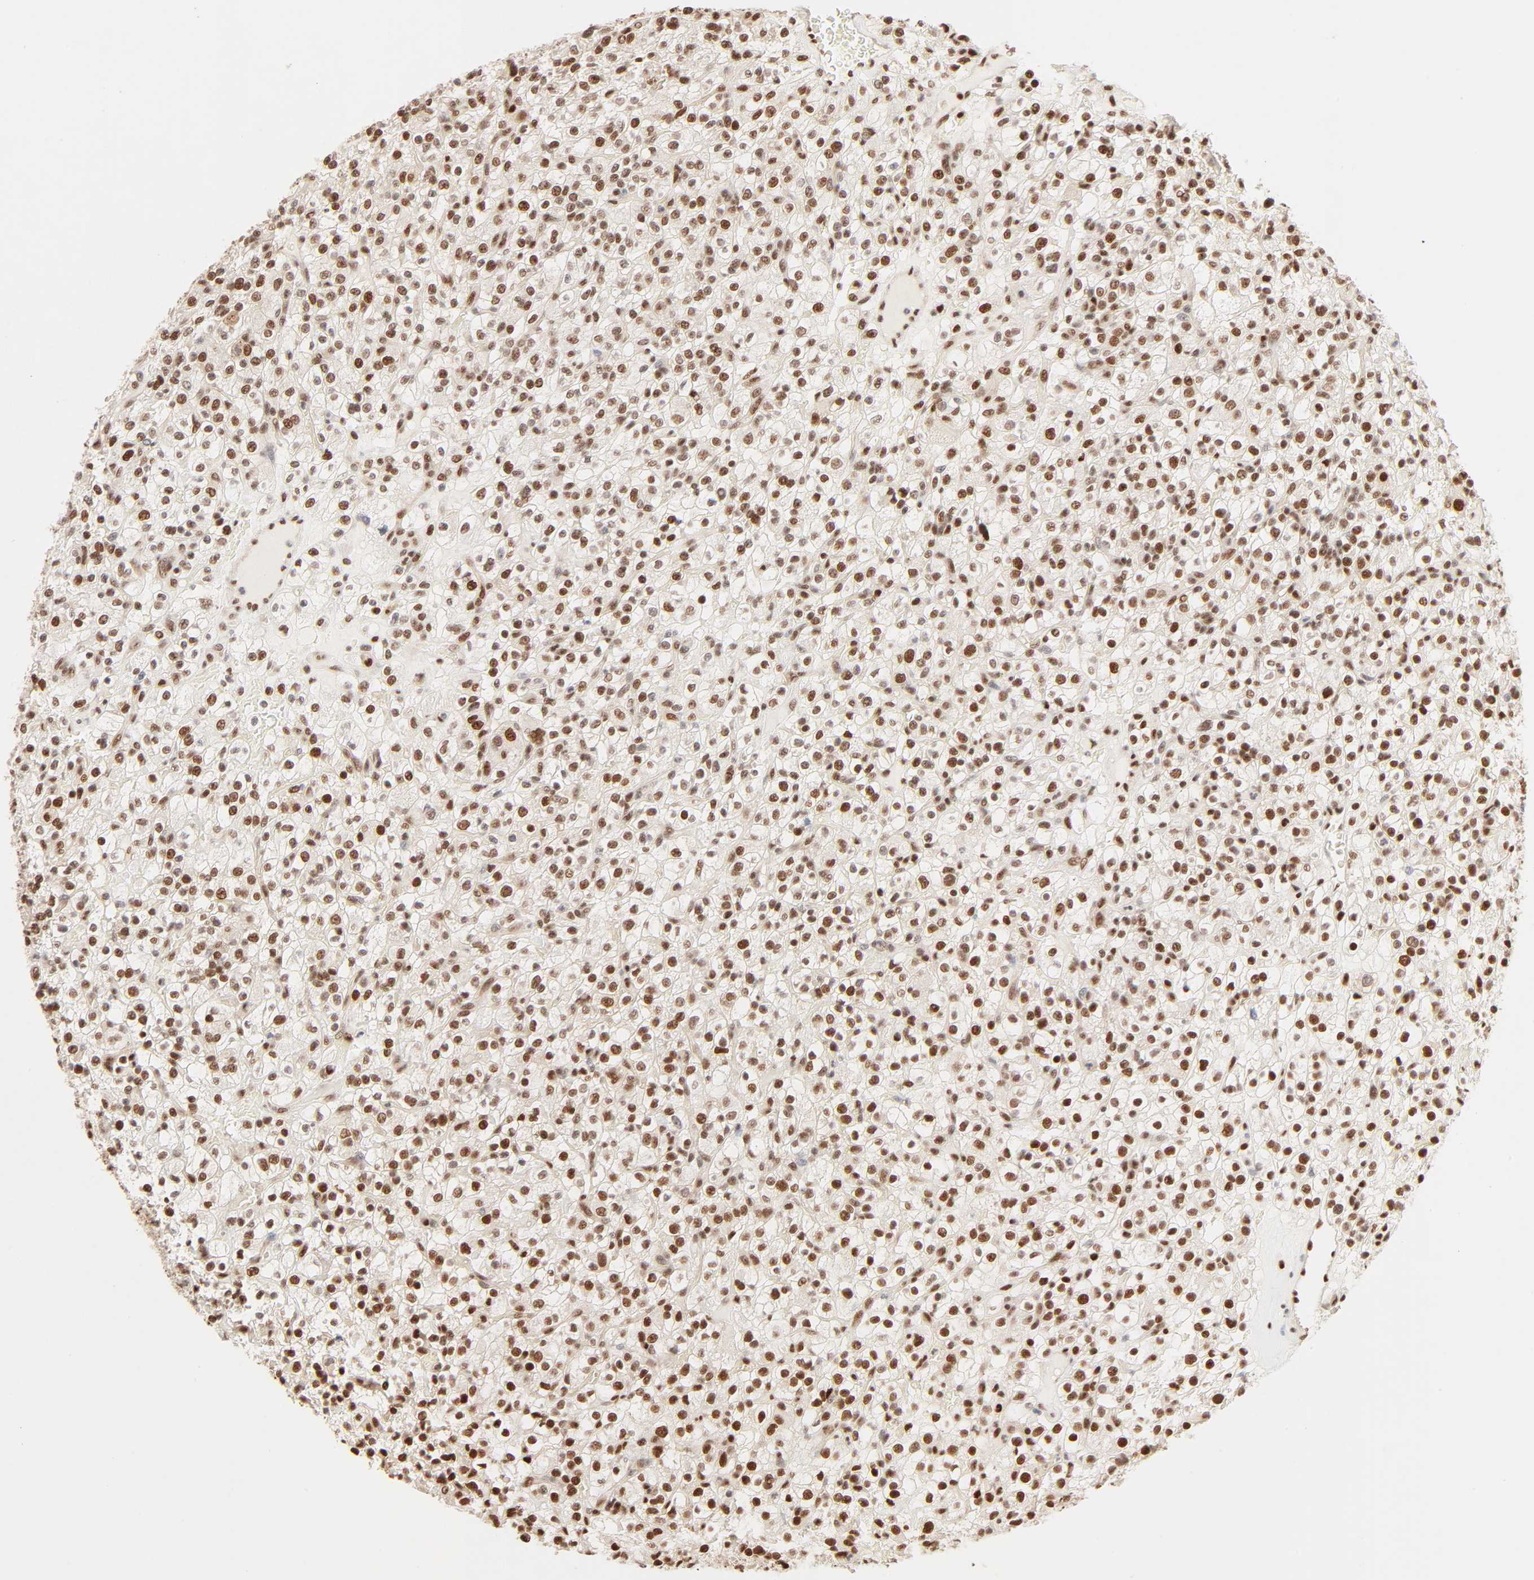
{"staining": {"intensity": "strong", "quantity": ">75%", "location": "nuclear"}, "tissue": "renal cancer", "cell_type": "Tumor cells", "image_type": "cancer", "snomed": [{"axis": "morphology", "description": "Normal tissue, NOS"}, {"axis": "morphology", "description": "Adenocarcinoma, NOS"}, {"axis": "topography", "description": "Kidney"}], "caption": "The histopathology image displays a brown stain indicating the presence of a protein in the nuclear of tumor cells in renal cancer. (Stains: DAB in brown, nuclei in blue, Microscopy: brightfield microscopy at high magnification).", "gene": "FAM50A", "patient": {"sex": "female", "age": 72}}